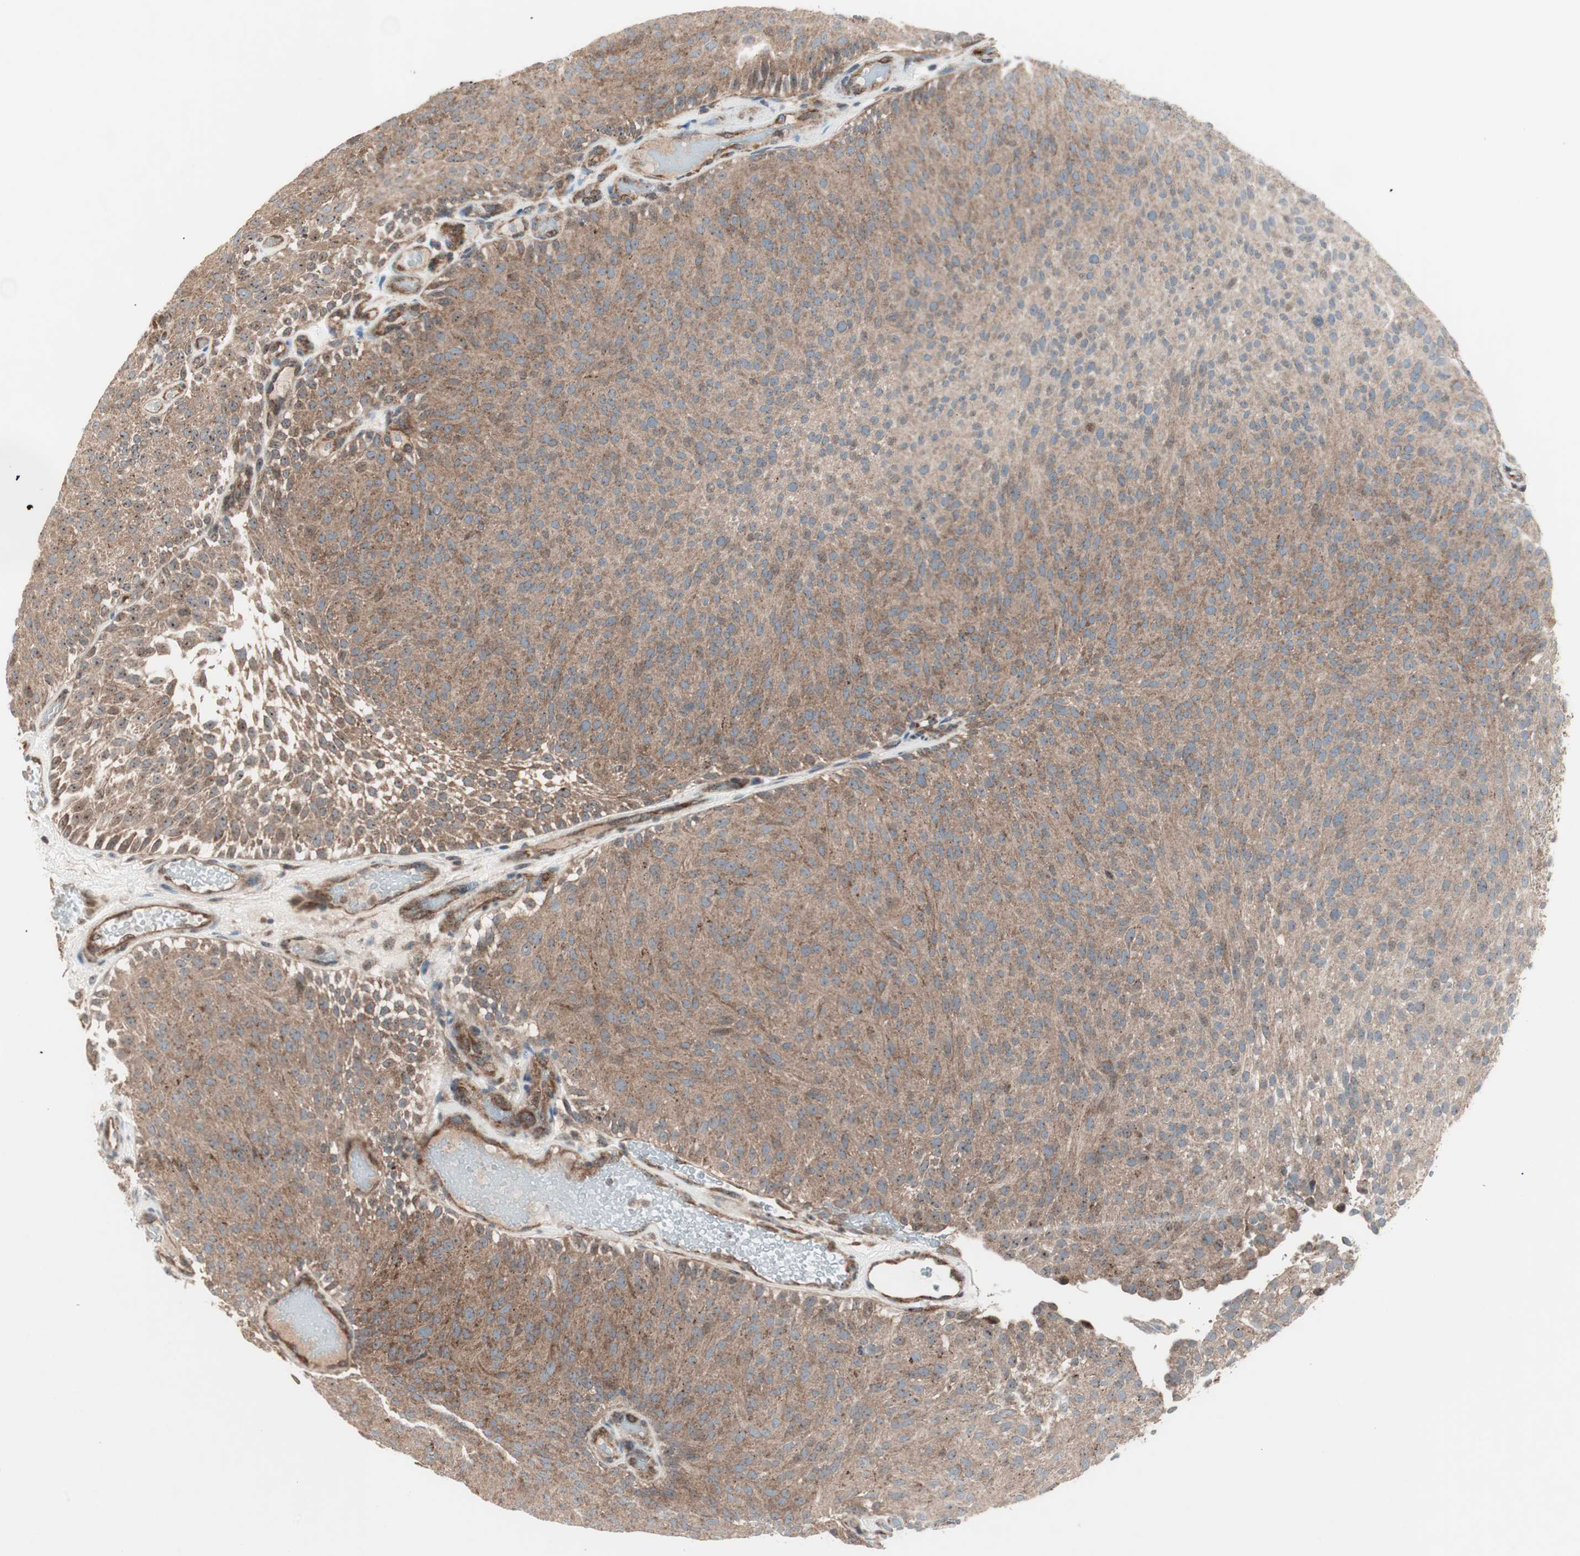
{"staining": {"intensity": "strong", "quantity": ">75%", "location": "cytoplasmic/membranous"}, "tissue": "urothelial cancer", "cell_type": "Tumor cells", "image_type": "cancer", "snomed": [{"axis": "morphology", "description": "Urothelial carcinoma, Low grade"}, {"axis": "topography", "description": "Urinary bladder"}], "caption": "Protein expression by immunohistochemistry (IHC) shows strong cytoplasmic/membranous expression in about >75% of tumor cells in urothelial cancer. (Stains: DAB (3,3'-diaminobenzidine) in brown, nuclei in blue, Microscopy: brightfield microscopy at high magnification).", "gene": "CCL14", "patient": {"sex": "male", "age": 78}}